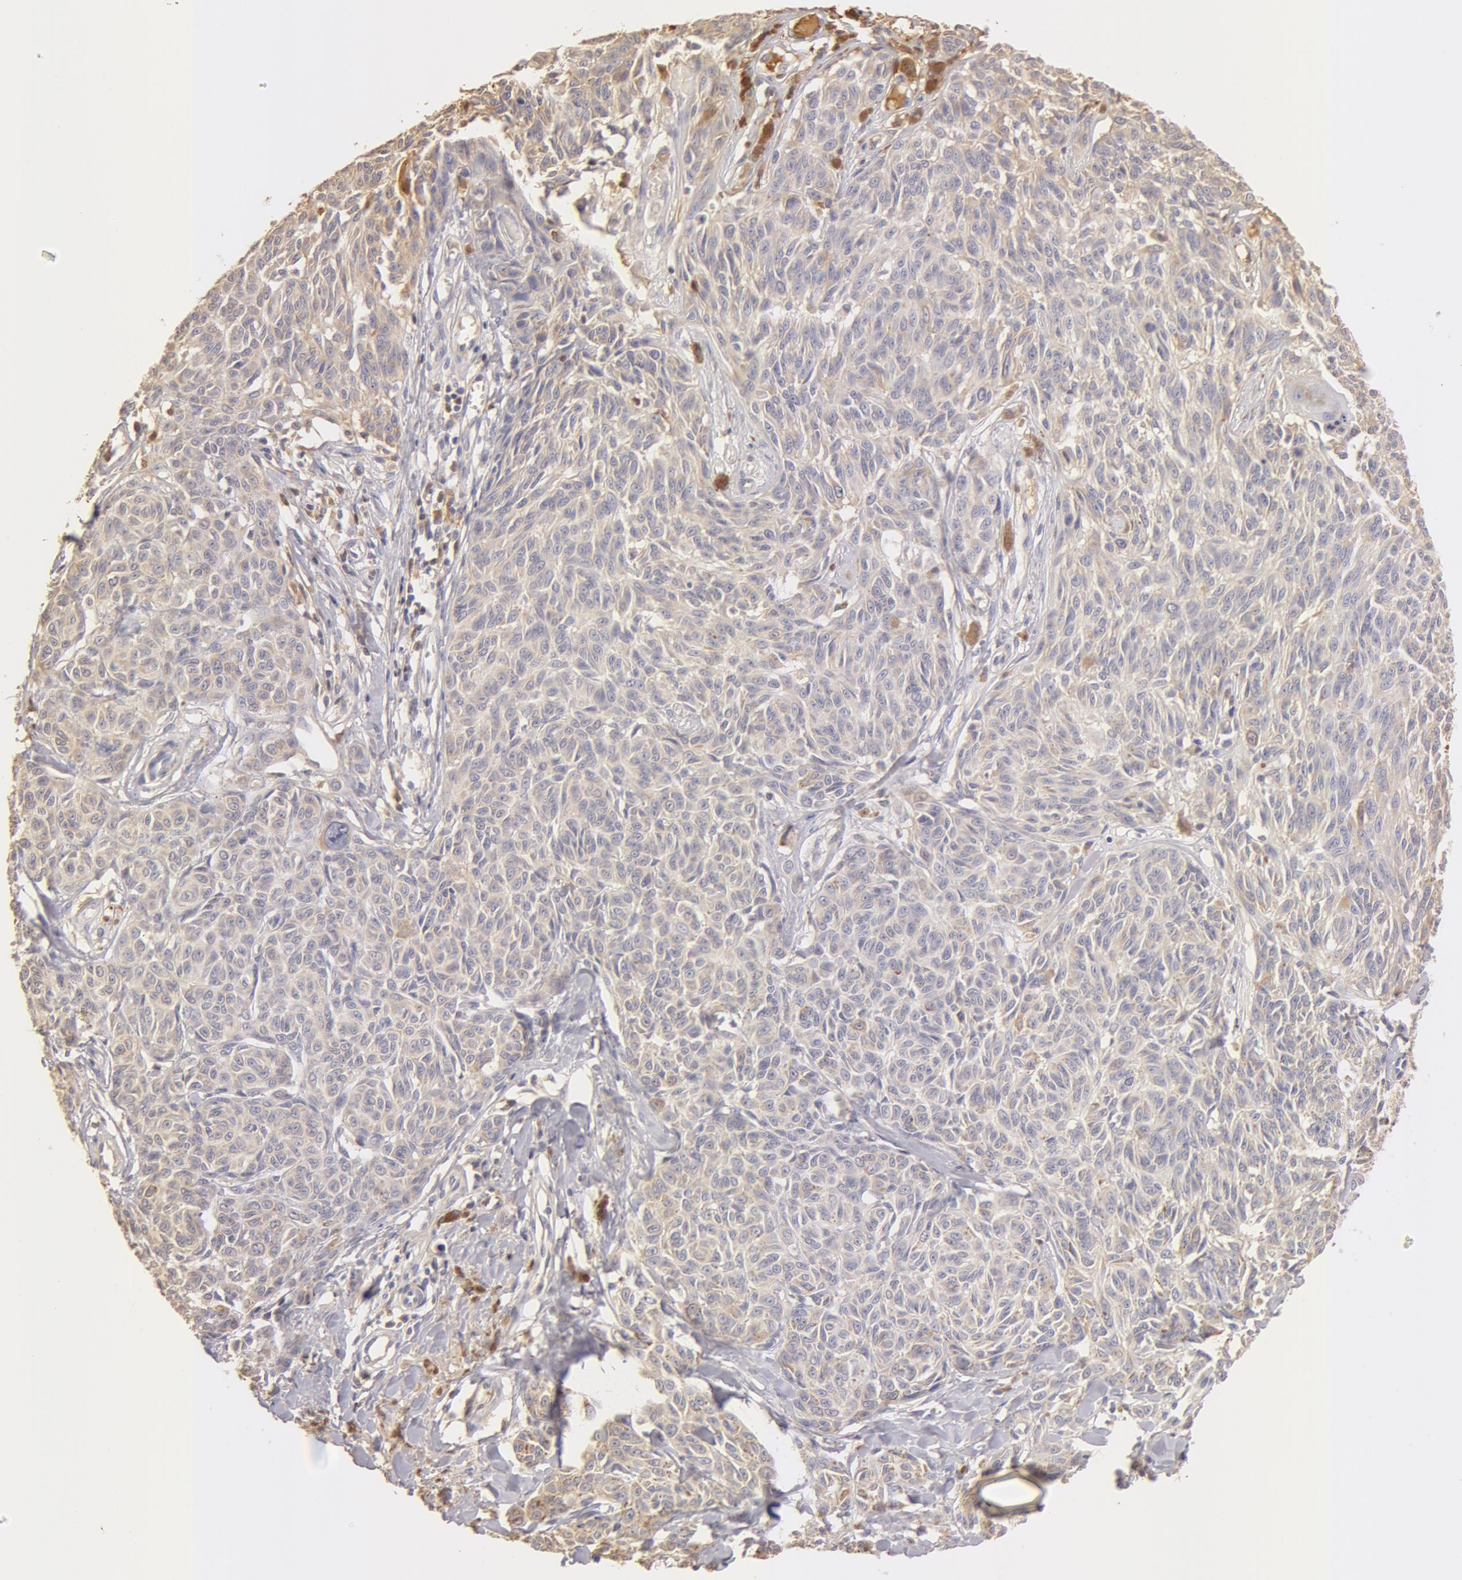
{"staining": {"intensity": "weak", "quantity": ">75%", "location": "cytoplasmic/membranous"}, "tissue": "melanoma", "cell_type": "Tumor cells", "image_type": "cancer", "snomed": [{"axis": "morphology", "description": "Malignant melanoma, NOS"}, {"axis": "topography", "description": "Skin"}], "caption": "A brown stain shows weak cytoplasmic/membranous expression of a protein in malignant melanoma tumor cells.", "gene": "TF", "patient": {"sex": "female", "age": 77}}